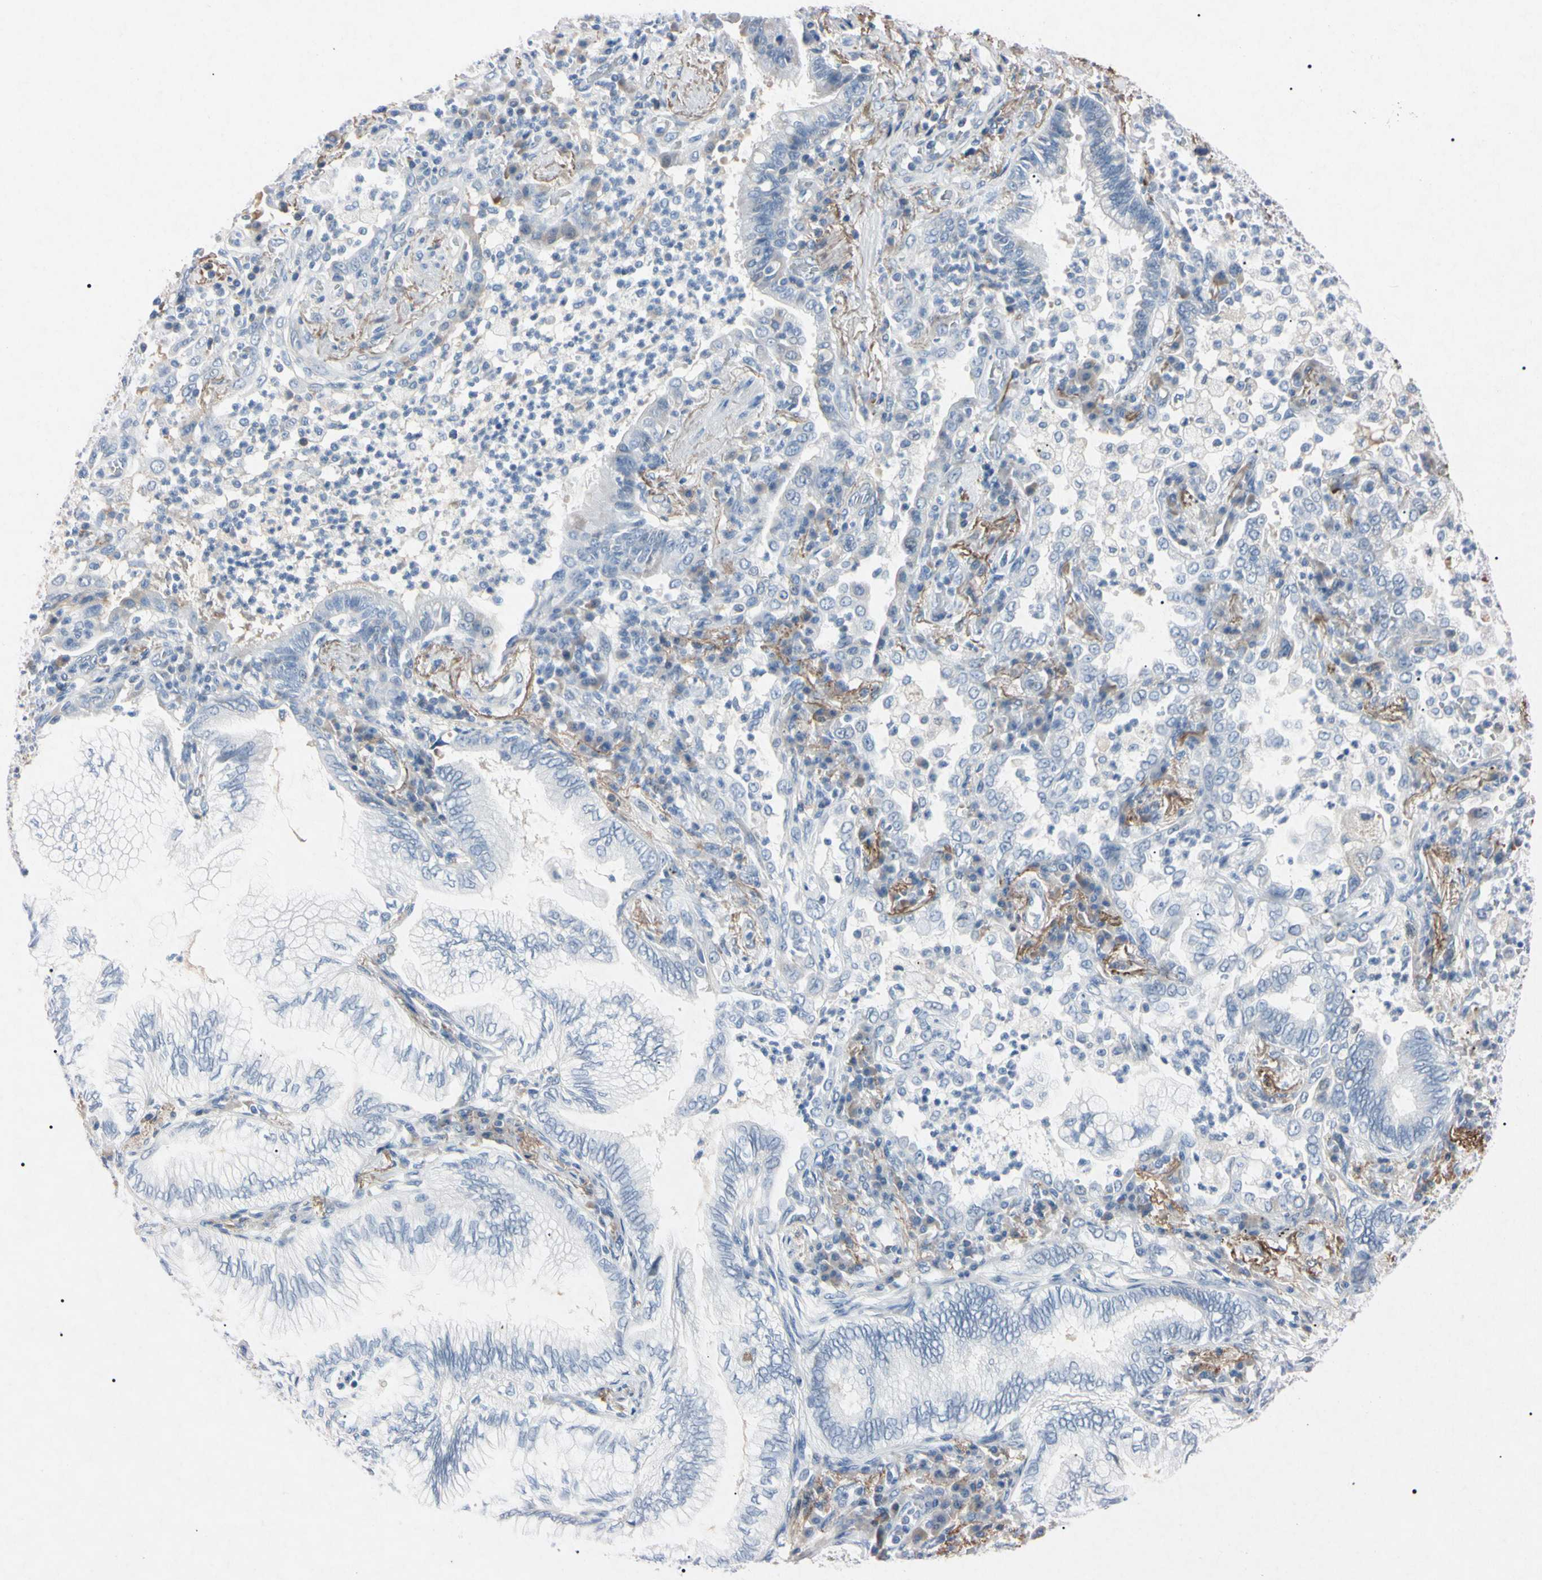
{"staining": {"intensity": "negative", "quantity": "none", "location": "none"}, "tissue": "lung cancer", "cell_type": "Tumor cells", "image_type": "cancer", "snomed": [{"axis": "morphology", "description": "Normal tissue, NOS"}, {"axis": "morphology", "description": "Adenocarcinoma, NOS"}, {"axis": "topography", "description": "Bronchus"}, {"axis": "topography", "description": "Lung"}], "caption": "Adenocarcinoma (lung) stained for a protein using immunohistochemistry demonstrates no positivity tumor cells.", "gene": "ELN", "patient": {"sex": "female", "age": 70}}